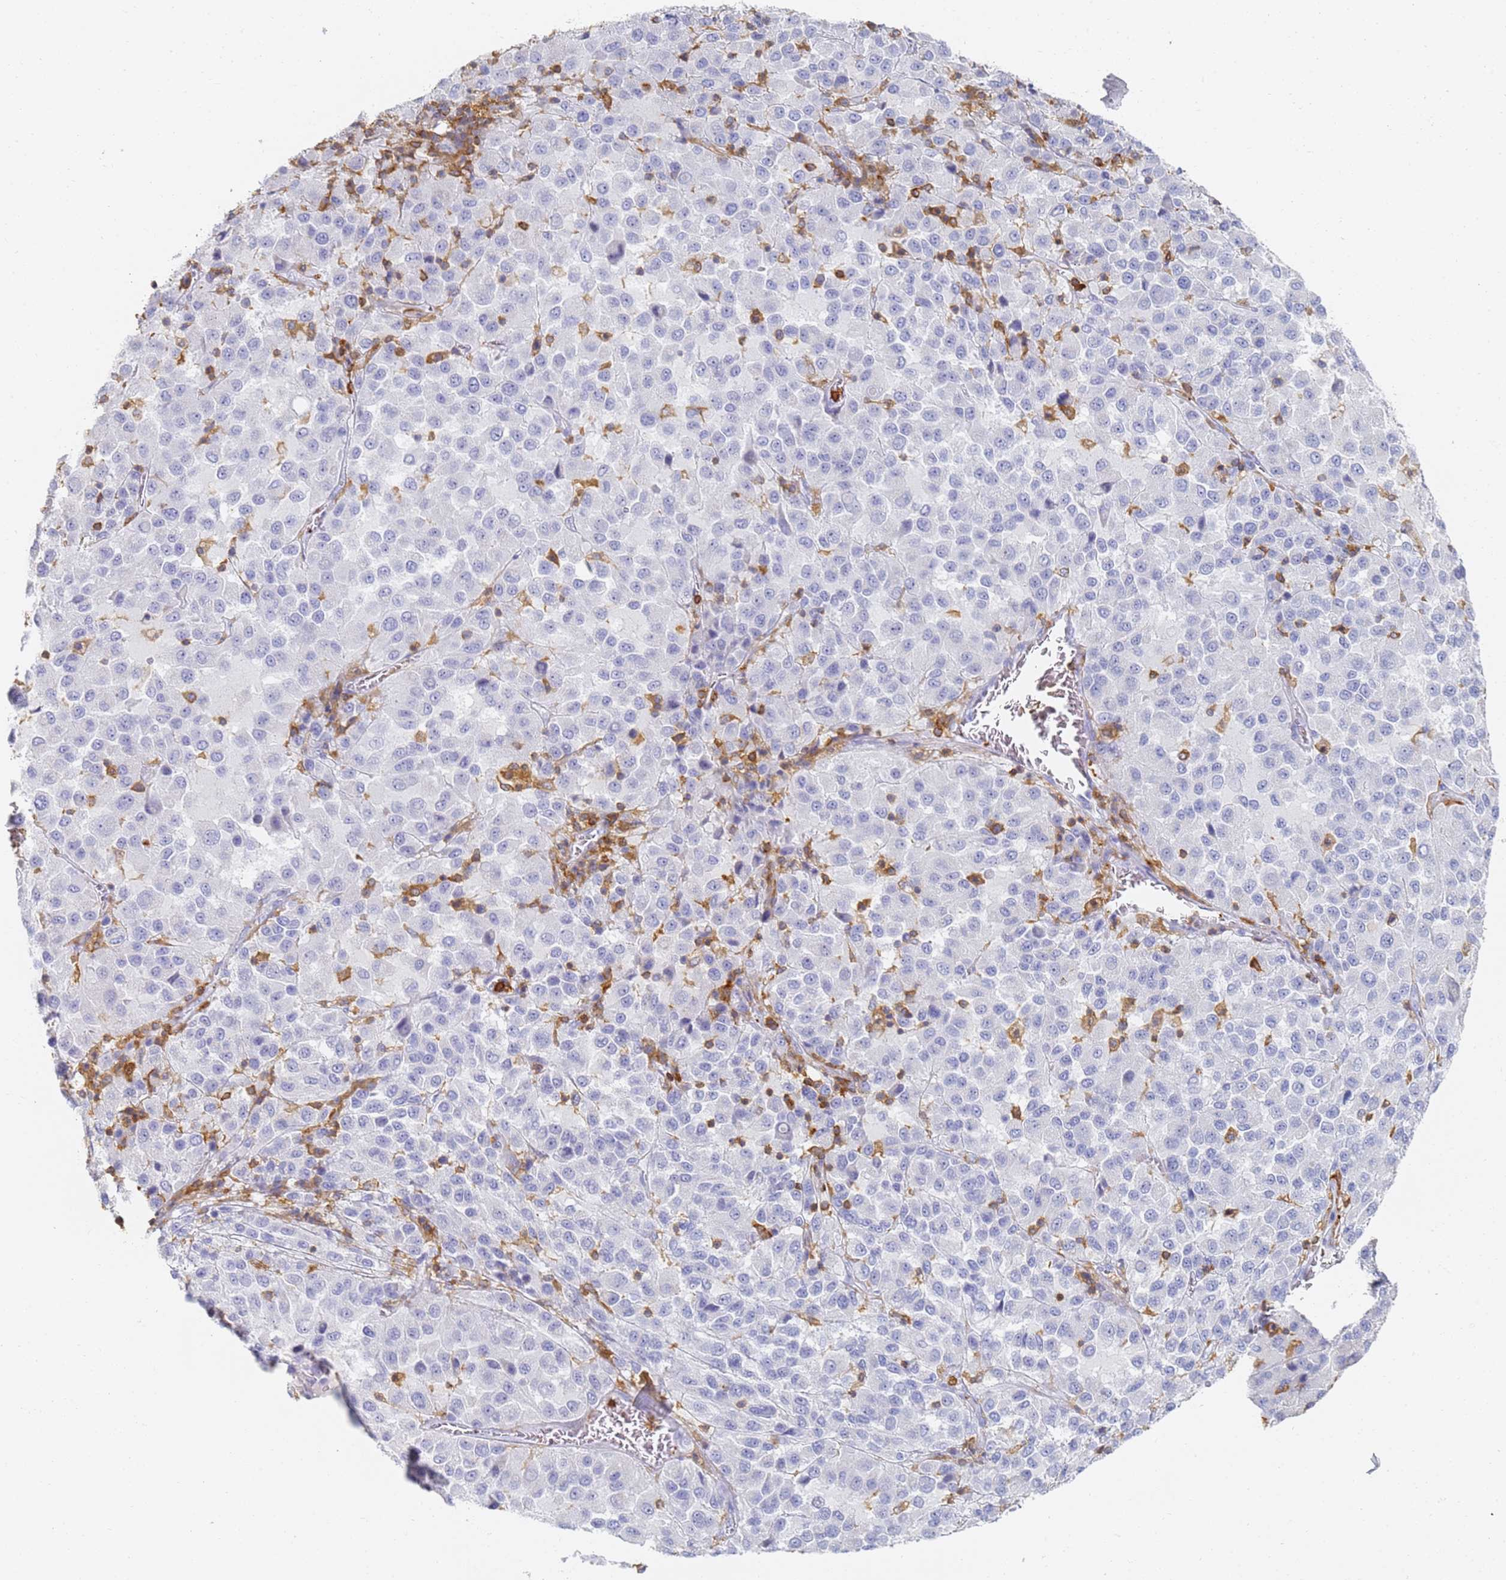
{"staining": {"intensity": "negative", "quantity": "none", "location": "none"}, "tissue": "melanoma", "cell_type": "Tumor cells", "image_type": "cancer", "snomed": [{"axis": "morphology", "description": "Malignant melanoma, Metastatic site"}, {"axis": "topography", "description": "Lung"}], "caption": "The IHC micrograph has no significant staining in tumor cells of malignant melanoma (metastatic site) tissue. The staining is performed using DAB (3,3'-diaminobenzidine) brown chromogen with nuclei counter-stained in using hematoxylin.", "gene": "BIN2", "patient": {"sex": "male", "age": 64}}